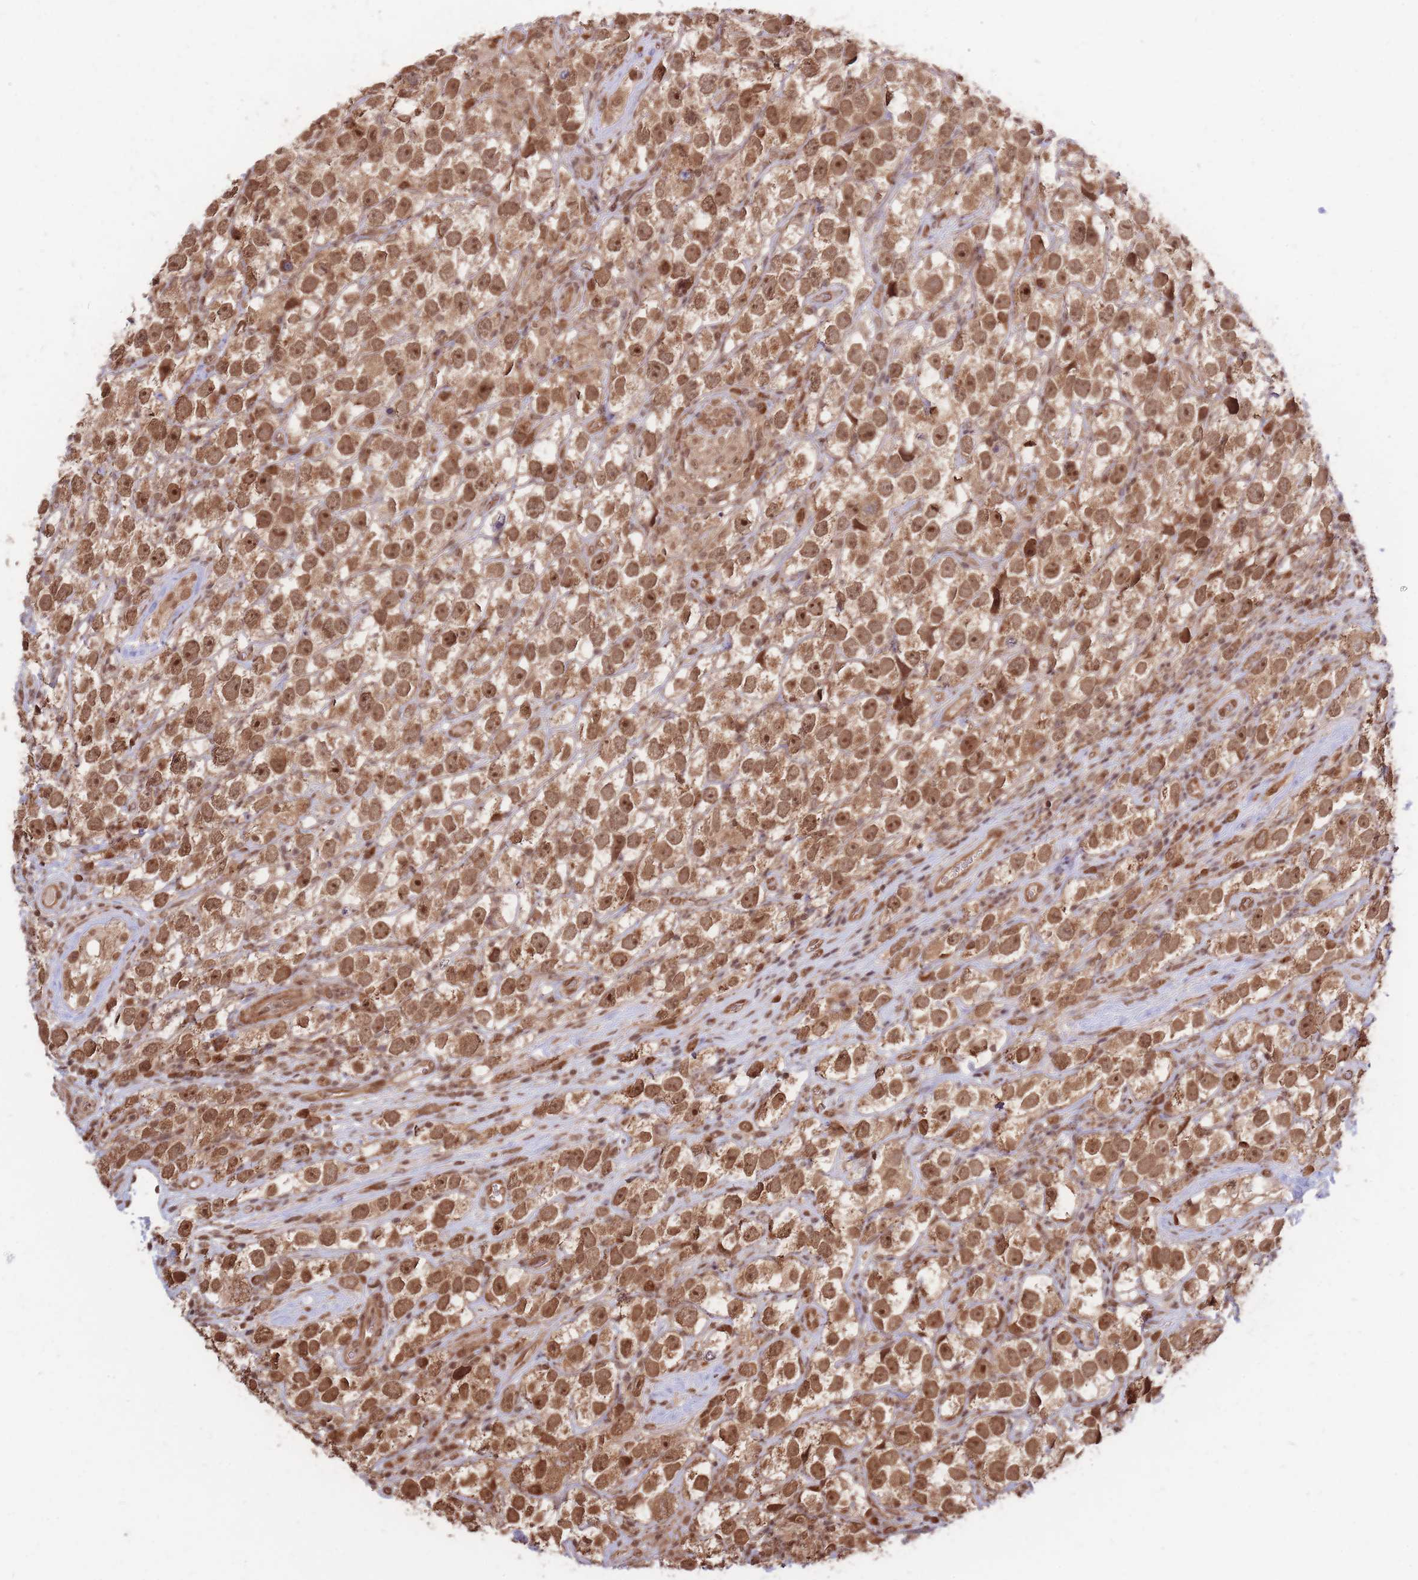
{"staining": {"intensity": "moderate", "quantity": ">75%", "location": "cytoplasmic/membranous,nuclear"}, "tissue": "testis cancer", "cell_type": "Tumor cells", "image_type": "cancer", "snomed": [{"axis": "morphology", "description": "Seminoma, NOS"}, {"axis": "topography", "description": "Testis"}], "caption": "Tumor cells display medium levels of moderate cytoplasmic/membranous and nuclear staining in about >75% of cells in testis seminoma.", "gene": "SRA1", "patient": {"sex": "male", "age": 26}}